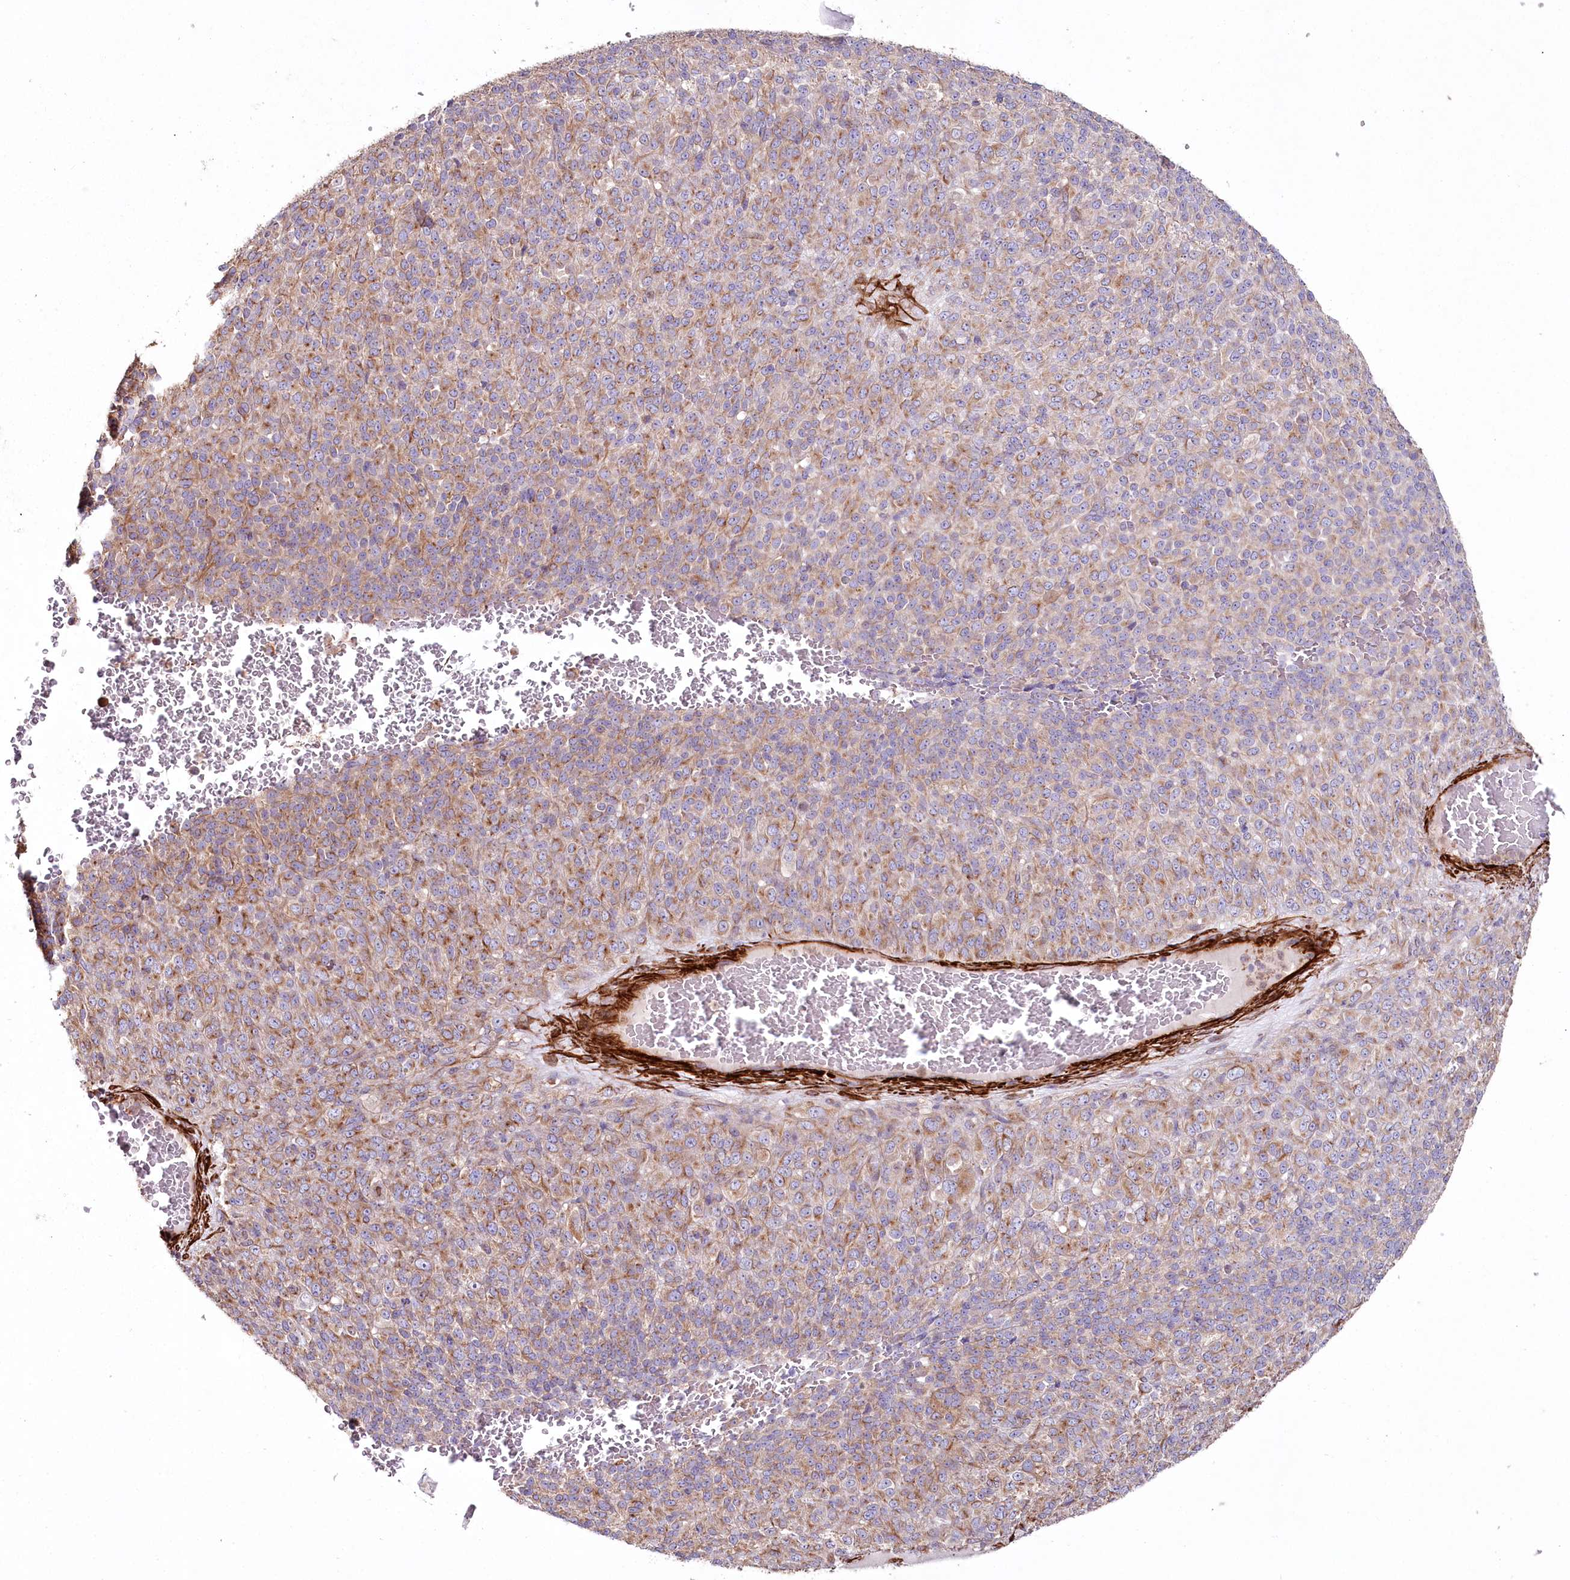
{"staining": {"intensity": "moderate", "quantity": "<25%", "location": "cytoplasmic/membranous"}, "tissue": "melanoma", "cell_type": "Tumor cells", "image_type": "cancer", "snomed": [{"axis": "morphology", "description": "Malignant melanoma, Metastatic site"}, {"axis": "topography", "description": "Brain"}], "caption": "High-magnification brightfield microscopy of melanoma stained with DAB (3,3'-diaminobenzidine) (brown) and counterstained with hematoxylin (blue). tumor cells exhibit moderate cytoplasmic/membranous staining is identified in approximately<25% of cells.", "gene": "SUMF1", "patient": {"sex": "female", "age": 56}}